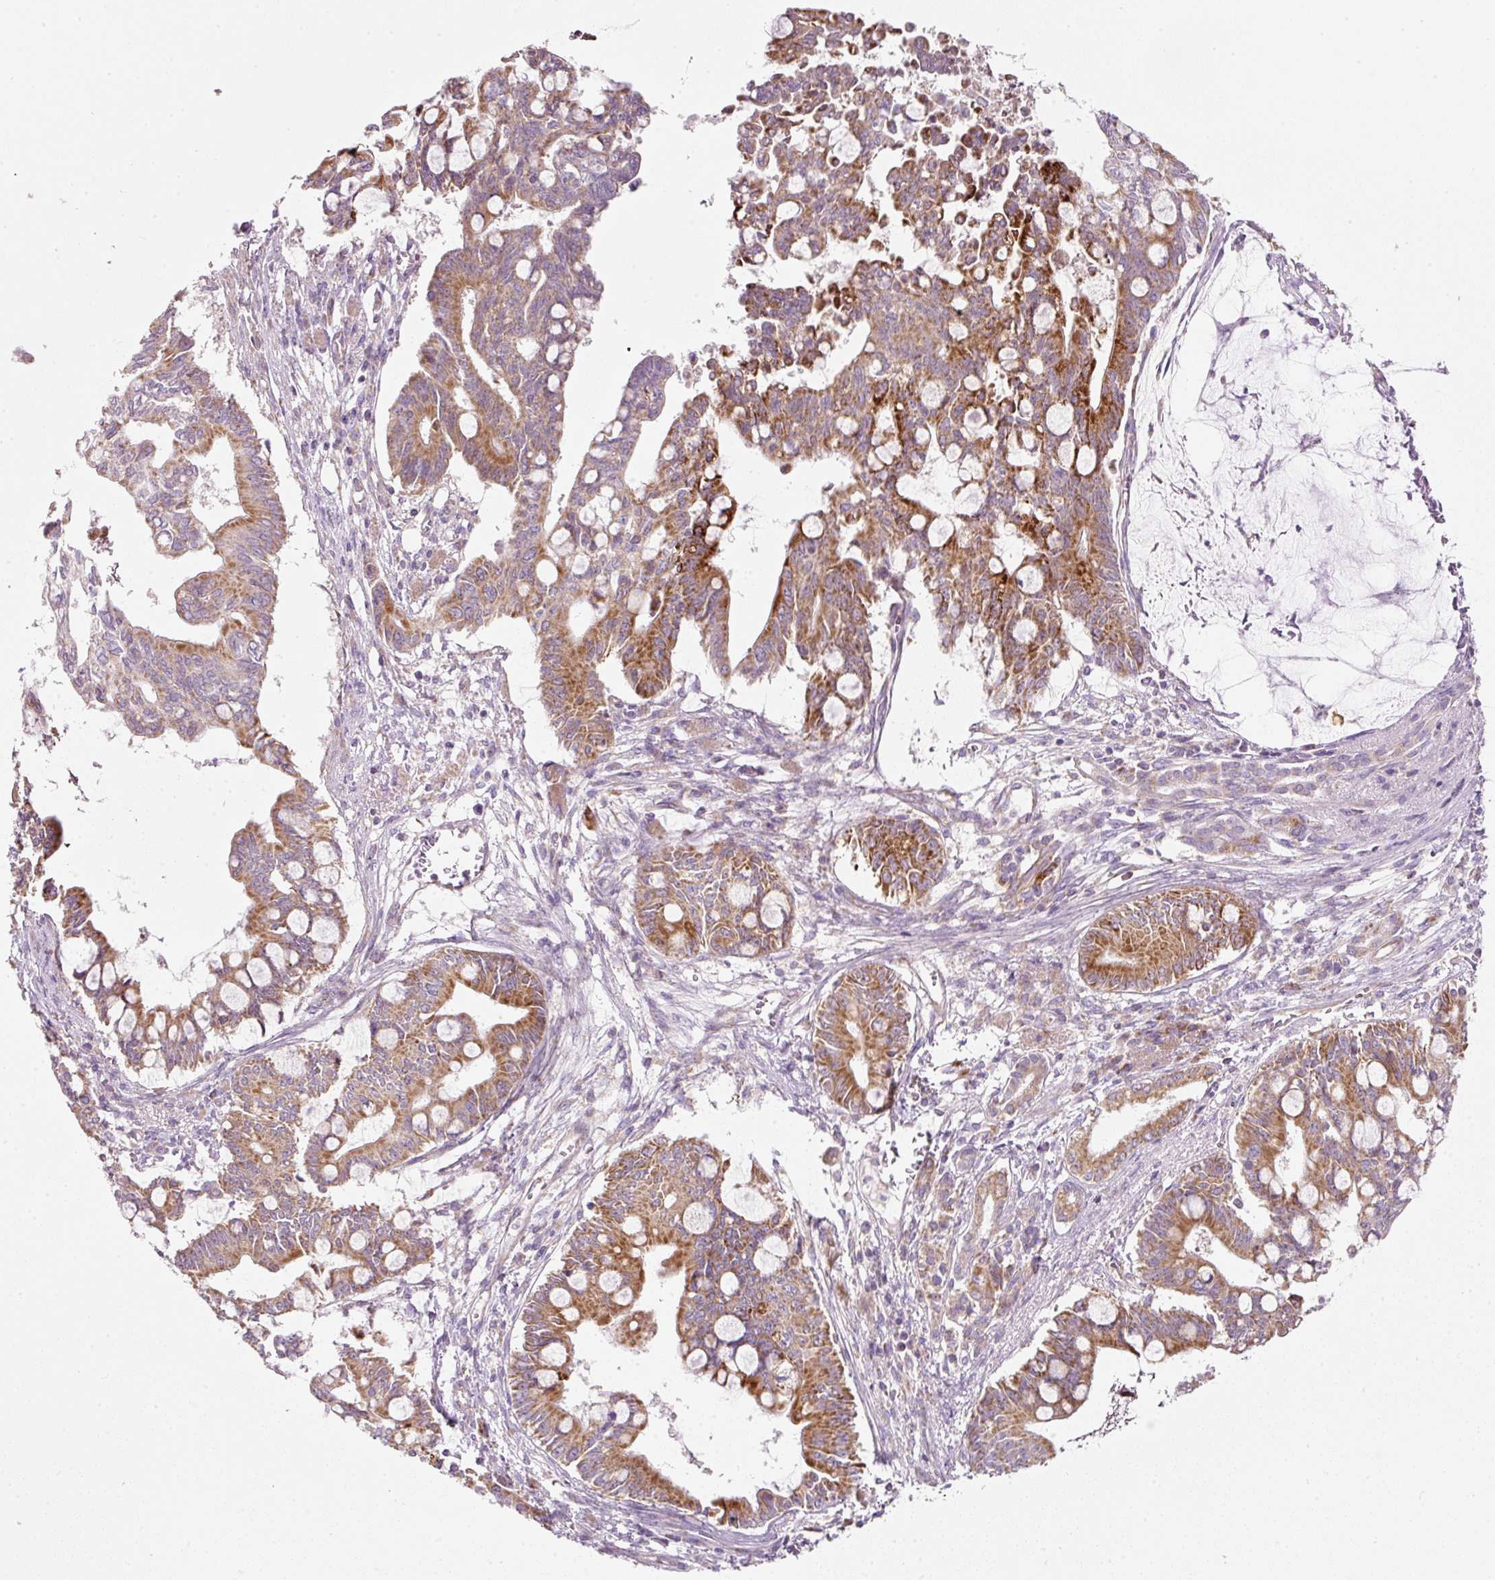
{"staining": {"intensity": "moderate", "quantity": ">75%", "location": "cytoplasmic/membranous"}, "tissue": "pancreatic cancer", "cell_type": "Tumor cells", "image_type": "cancer", "snomed": [{"axis": "morphology", "description": "Adenocarcinoma, NOS"}, {"axis": "topography", "description": "Pancreas"}], "caption": "High-power microscopy captured an IHC micrograph of adenocarcinoma (pancreatic), revealing moderate cytoplasmic/membranous positivity in about >75% of tumor cells.", "gene": "NDUFA1", "patient": {"sex": "male", "age": 68}}